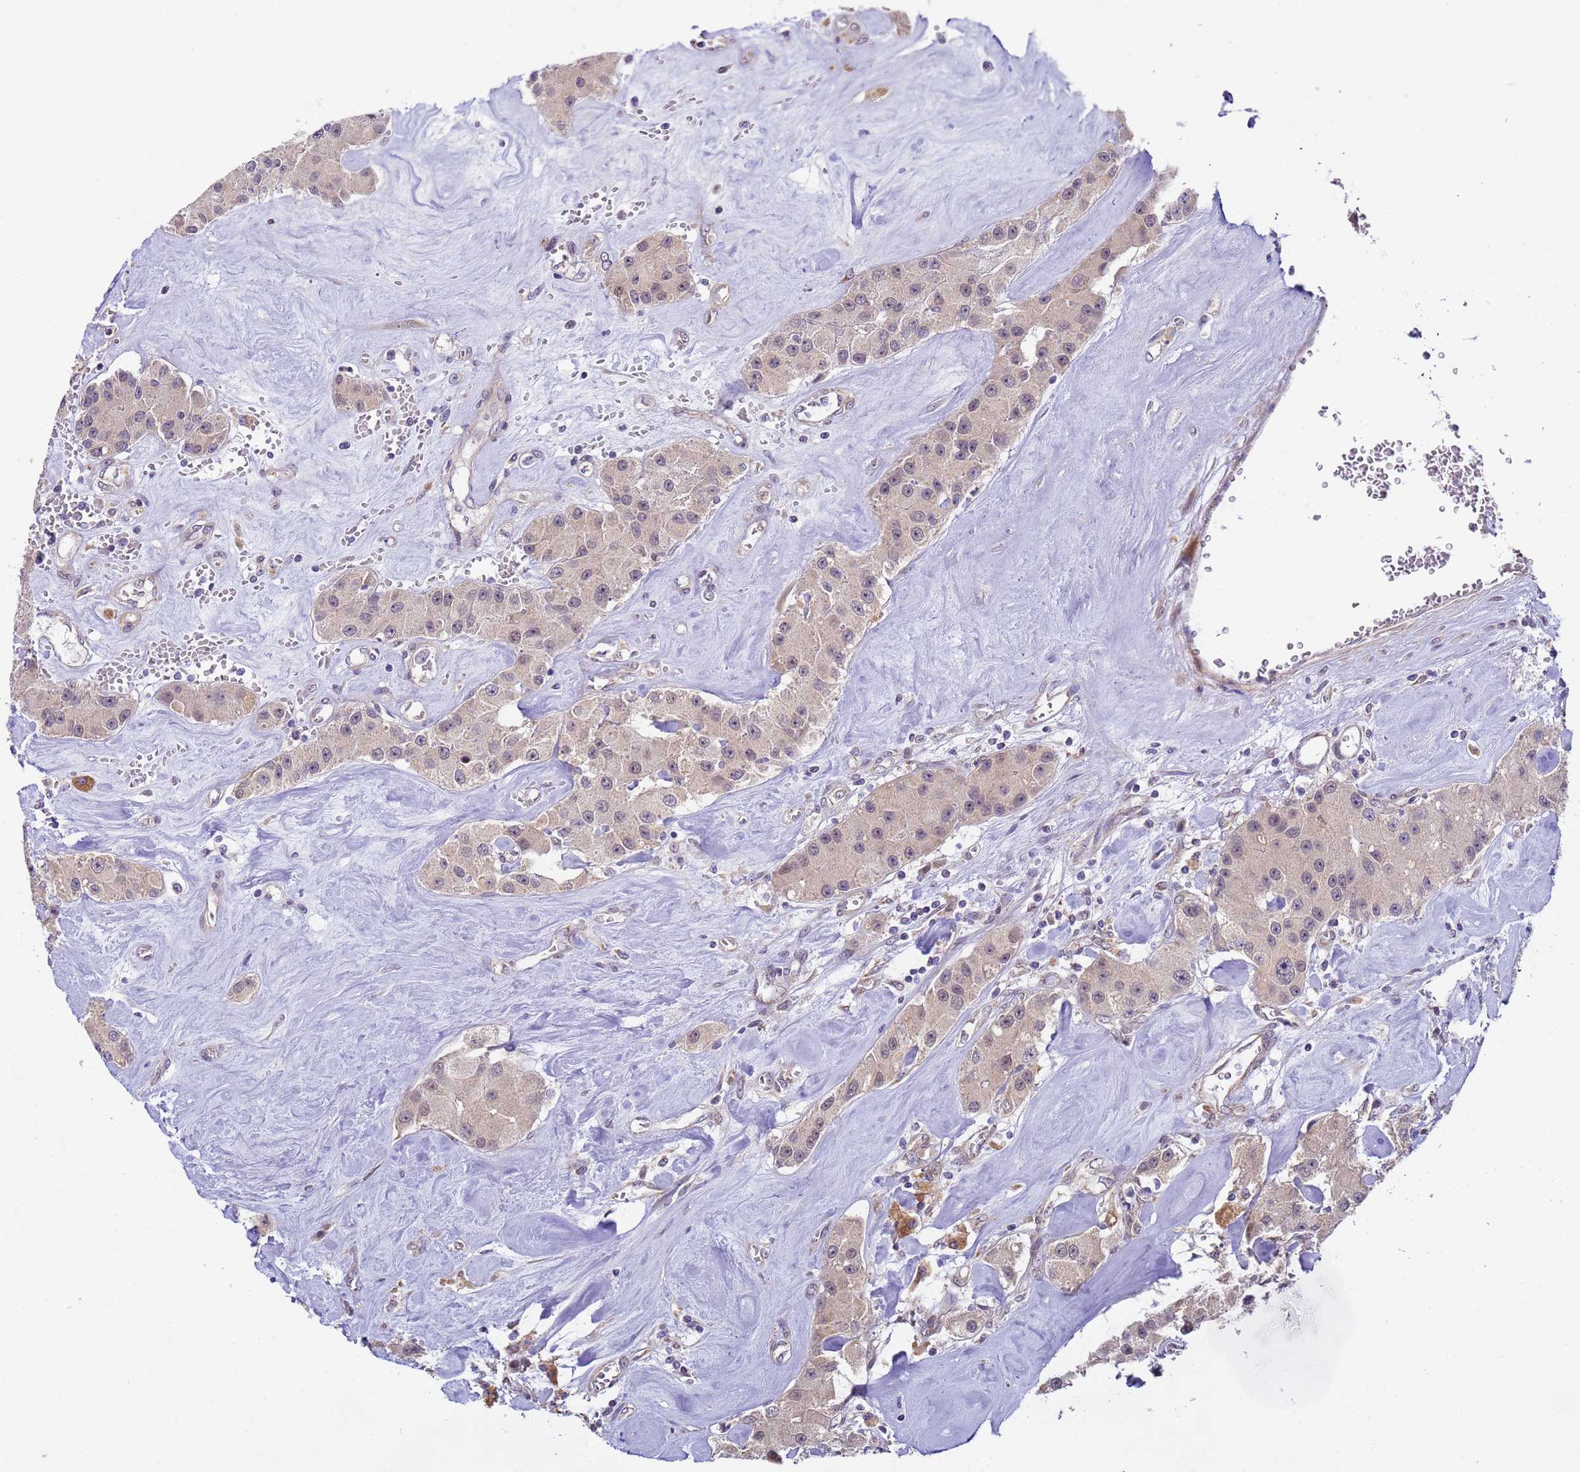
{"staining": {"intensity": "weak", "quantity": "25%-75%", "location": "nuclear"}, "tissue": "carcinoid", "cell_type": "Tumor cells", "image_type": "cancer", "snomed": [{"axis": "morphology", "description": "Carcinoid, malignant, NOS"}, {"axis": "topography", "description": "Pancreas"}], "caption": "Weak nuclear expression for a protein is seen in about 25%-75% of tumor cells of carcinoid using immunohistochemistry.", "gene": "RAPGEF3", "patient": {"sex": "male", "age": 41}}